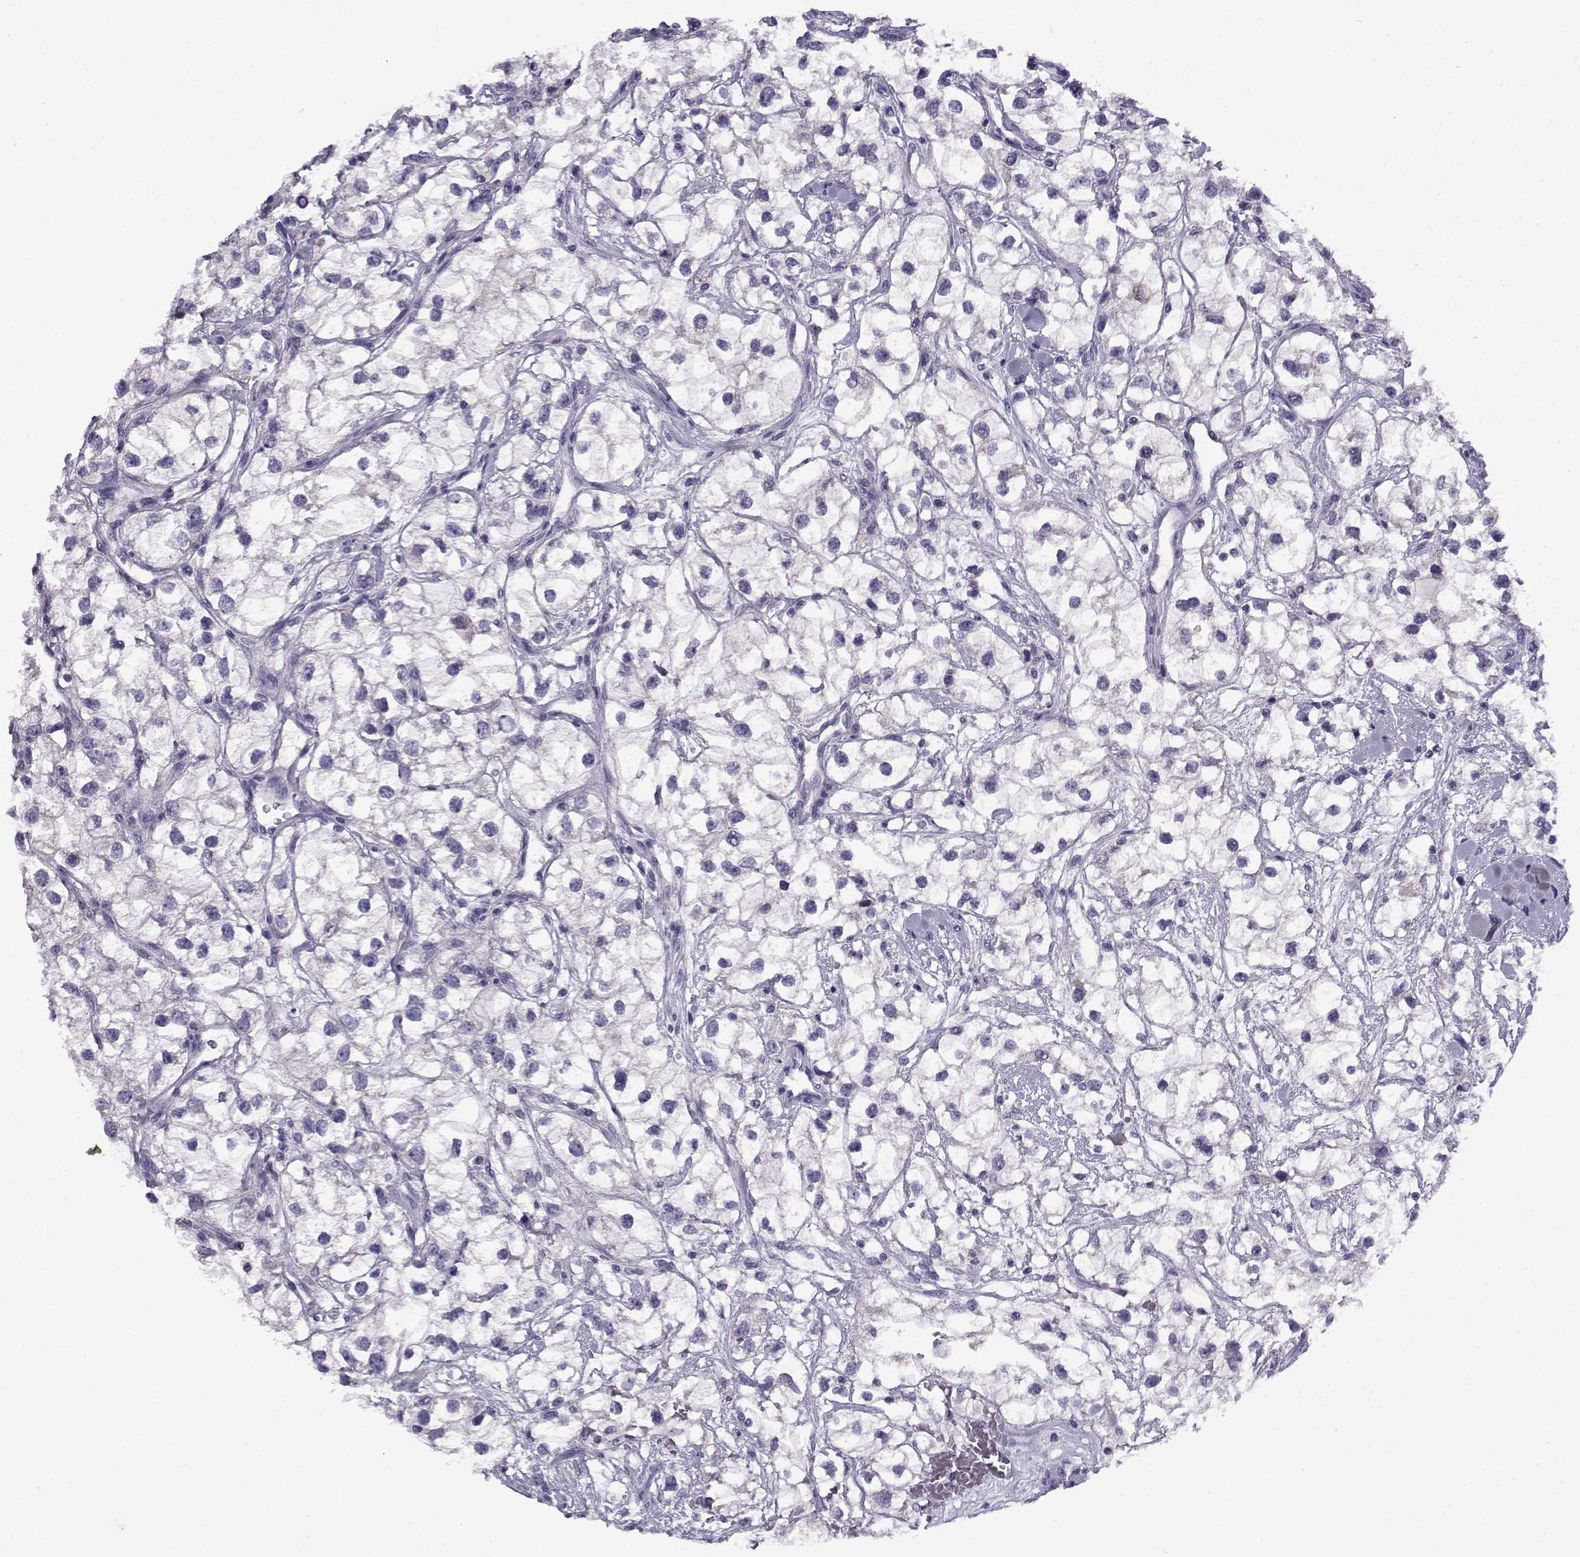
{"staining": {"intensity": "negative", "quantity": "none", "location": "none"}, "tissue": "renal cancer", "cell_type": "Tumor cells", "image_type": "cancer", "snomed": [{"axis": "morphology", "description": "Adenocarcinoma, NOS"}, {"axis": "topography", "description": "Kidney"}], "caption": "IHC histopathology image of neoplastic tissue: human adenocarcinoma (renal) stained with DAB (3,3'-diaminobenzidine) shows no significant protein positivity in tumor cells.", "gene": "FAM166A", "patient": {"sex": "male", "age": 59}}